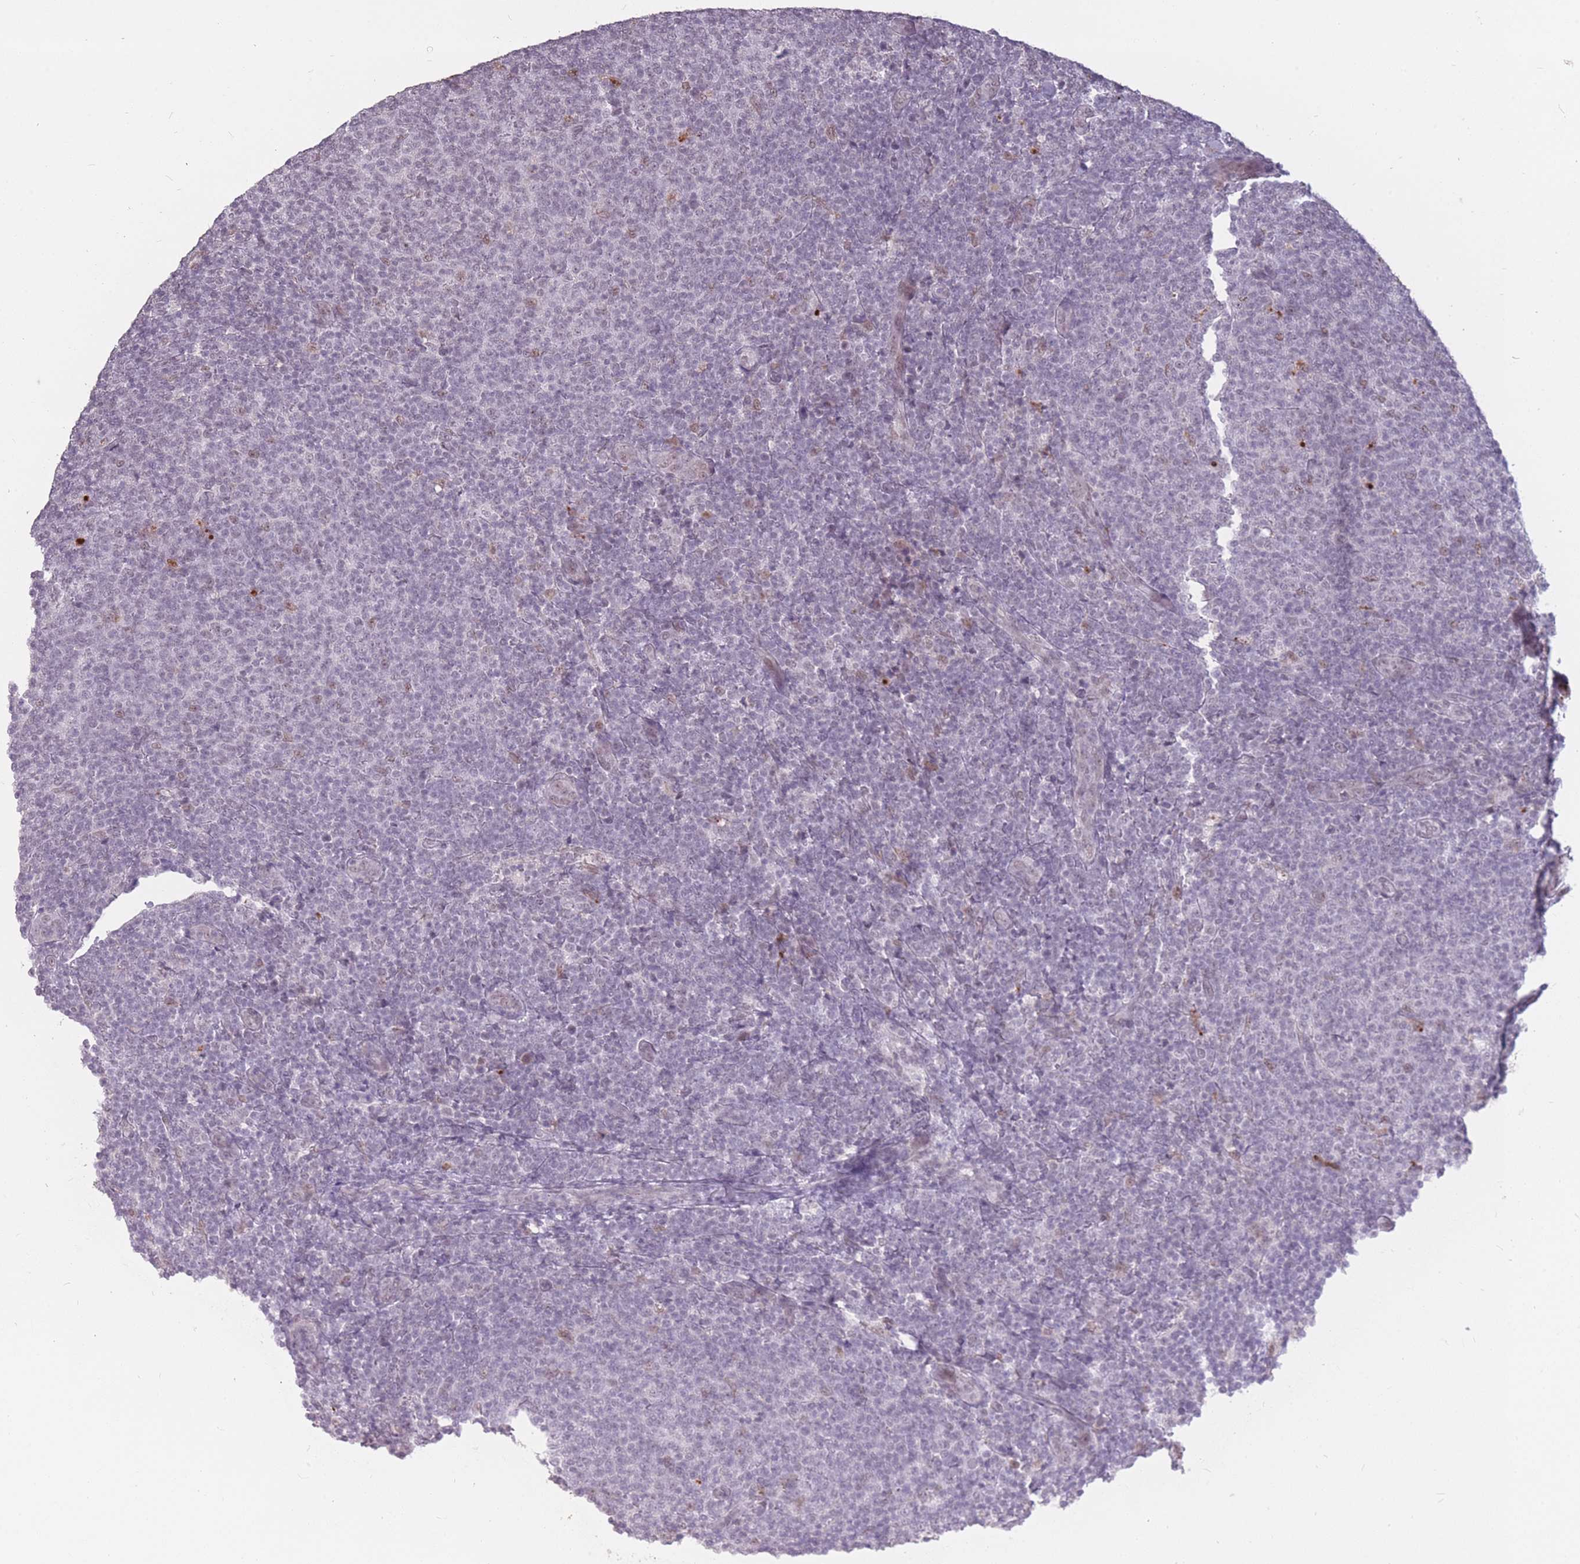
{"staining": {"intensity": "negative", "quantity": "none", "location": "none"}, "tissue": "lymphoma", "cell_type": "Tumor cells", "image_type": "cancer", "snomed": [{"axis": "morphology", "description": "Malignant lymphoma, non-Hodgkin's type, Low grade"}, {"axis": "topography", "description": "Lymph node"}], "caption": "Tumor cells are negative for brown protein staining in malignant lymphoma, non-Hodgkin's type (low-grade).", "gene": "HNRNPUL1", "patient": {"sex": "male", "age": 66}}